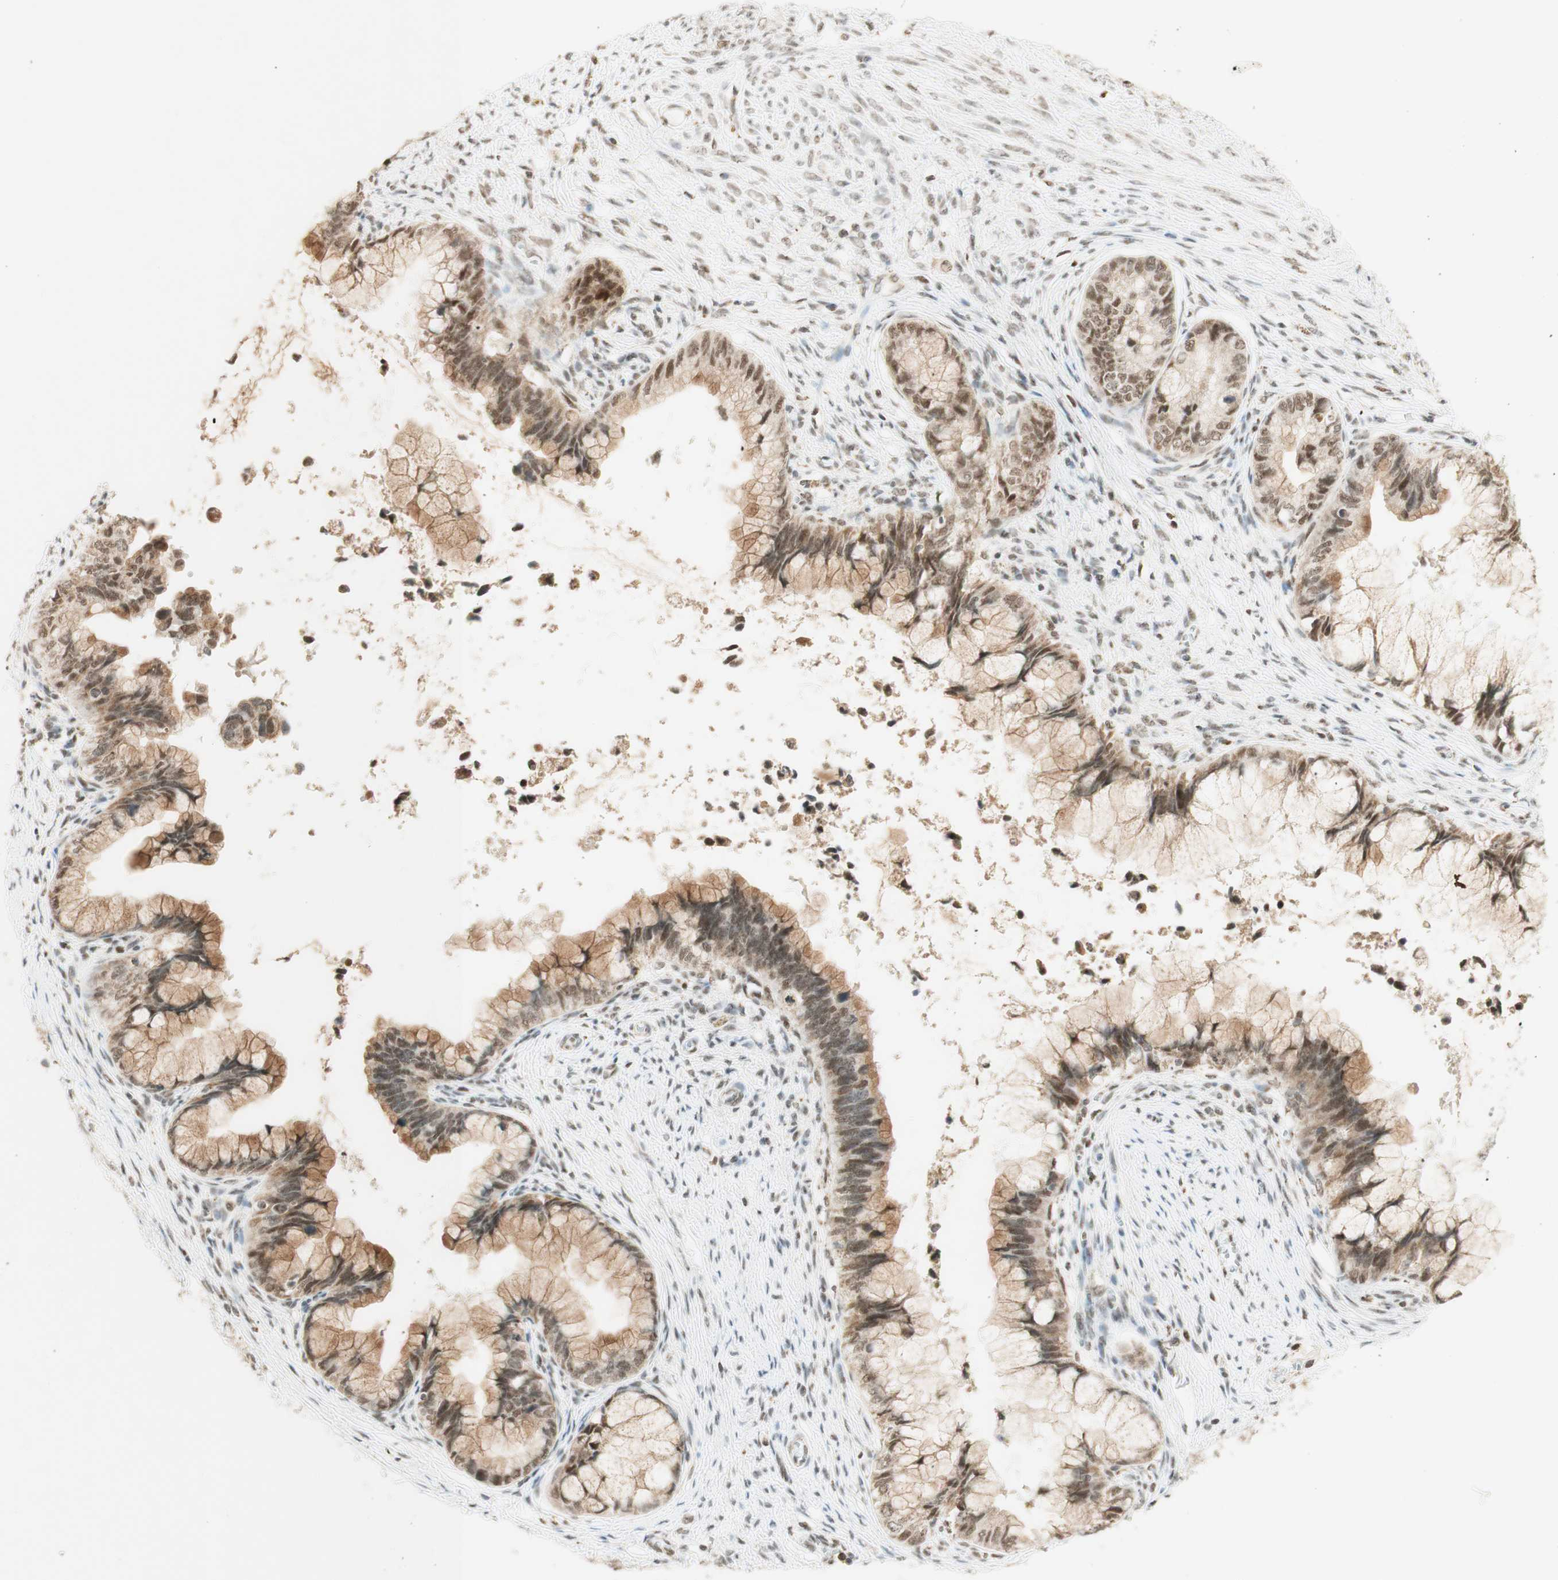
{"staining": {"intensity": "moderate", "quantity": ">75%", "location": "cytoplasmic/membranous,nuclear"}, "tissue": "cervical cancer", "cell_type": "Tumor cells", "image_type": "cancer", "snomed": [{"axis": "morphology", "description": "Adenocarcinoma, NOS"}, {"axis": "topography", "description": "Cervix"}], "caption": "A brown stain highlights moderate cytoplasmic/membranous and nuclear staining of a protein in human cervical cancer (adenocarcinoma) tumor cells. The staining is performed using DAB (3,3'-diaminobenzidine) brown chromogen to label protein expression. The nuclei are counter-stained blue using hematoxylin.", "gene": "ZNF782", "patient": {"sex": "female", "age": 44}}